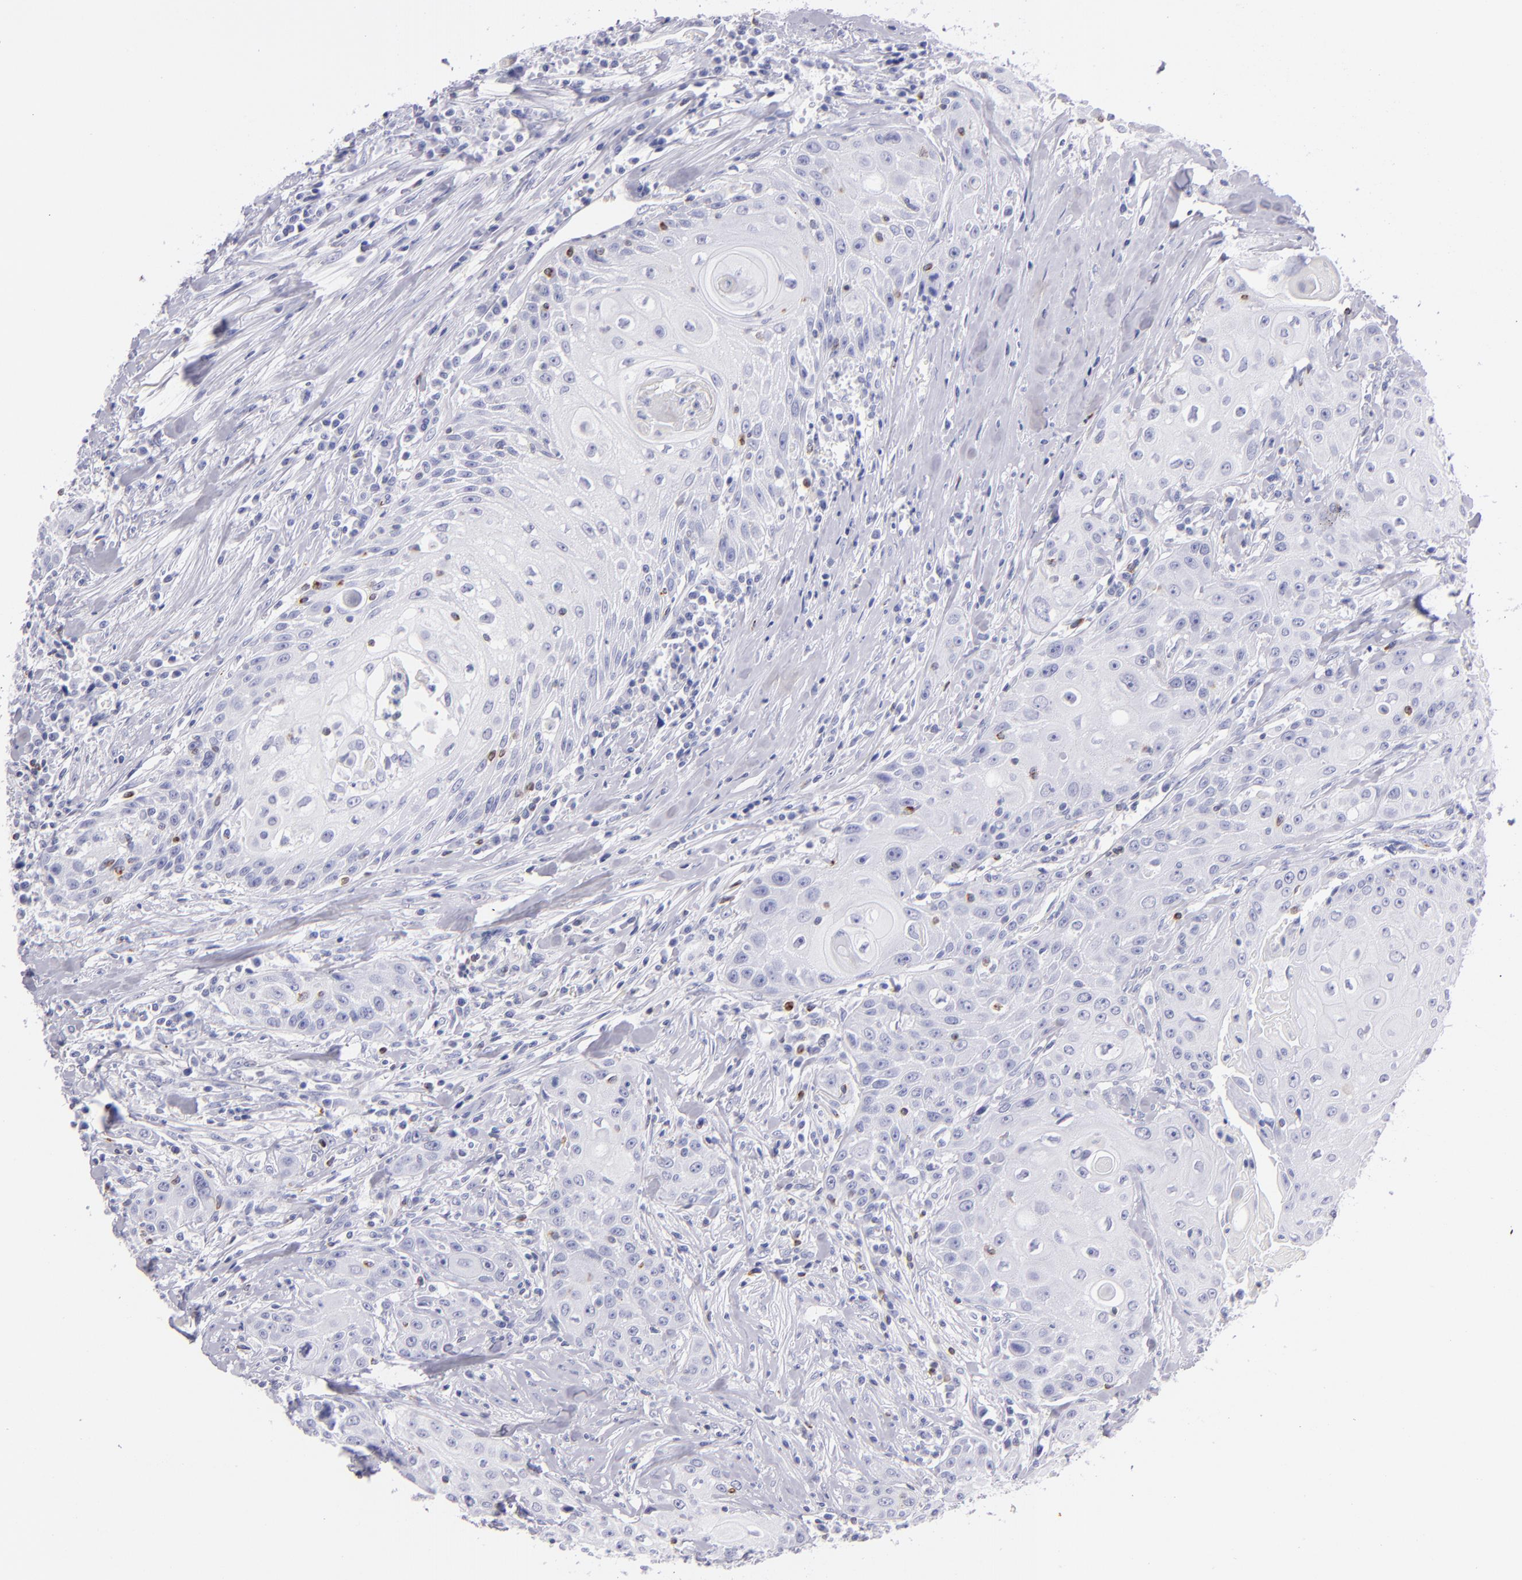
{"staining": {"intensity": "negative", "quantity": "none", "location": "none"}, "tissue": "head and neck cancer", "cell_type": "Tumor cells", "image_type": "cancer", "snomed": [{"axis": "morphology", "description": "Squamous cell carcinoma, NOS"}, {"axis": "topography", "description": "Oral tissue"}, {"axis": "topography", "description": "Head-Neck"}], "caption": "This is an immunohistochemistry histopathology image of human squamous cell carcinoma (head and neck). There is no positivity in tumor cells.", "gene": "PRF1", "patient": {"sex": "female", "age": 82}}